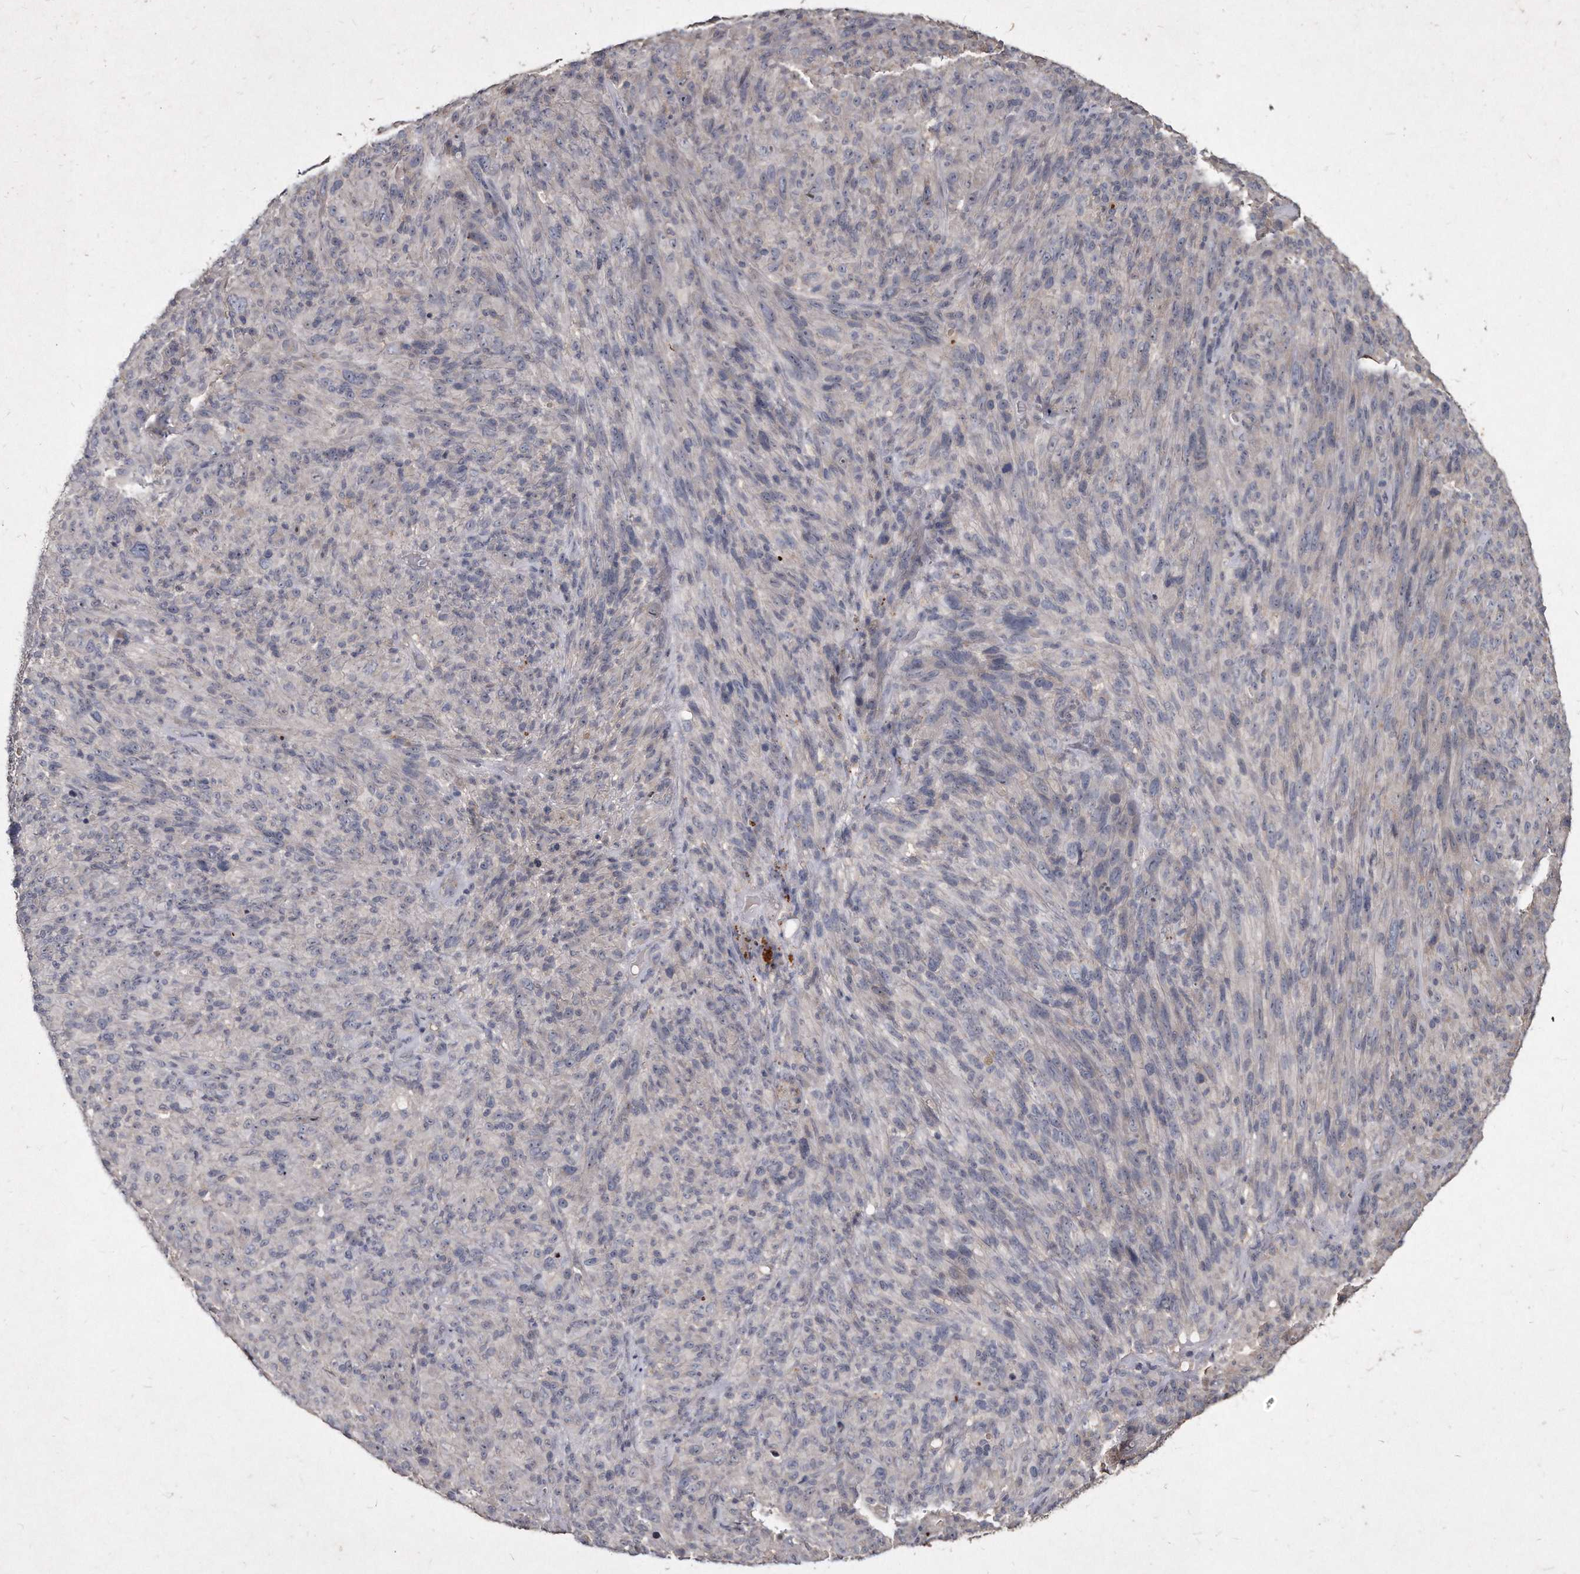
{"staining": {"intensity": "negative", "quantity": "none", "location": "none"}, "tissue": "melanoma", "cell_type": "Tumor cells", "image_type": "cancer", "snomed": [{"axis": "morphology", "description": "Malignant melanoma, NOS"}, {"axis": "topography", "description": "Skin of head"}], "caption": "Melanoma was stained to show a protein in brown. There is no significant expression in tumor cells.", "gene": "KLHDC3", "patient": {"sex": "male", "age": 96}}